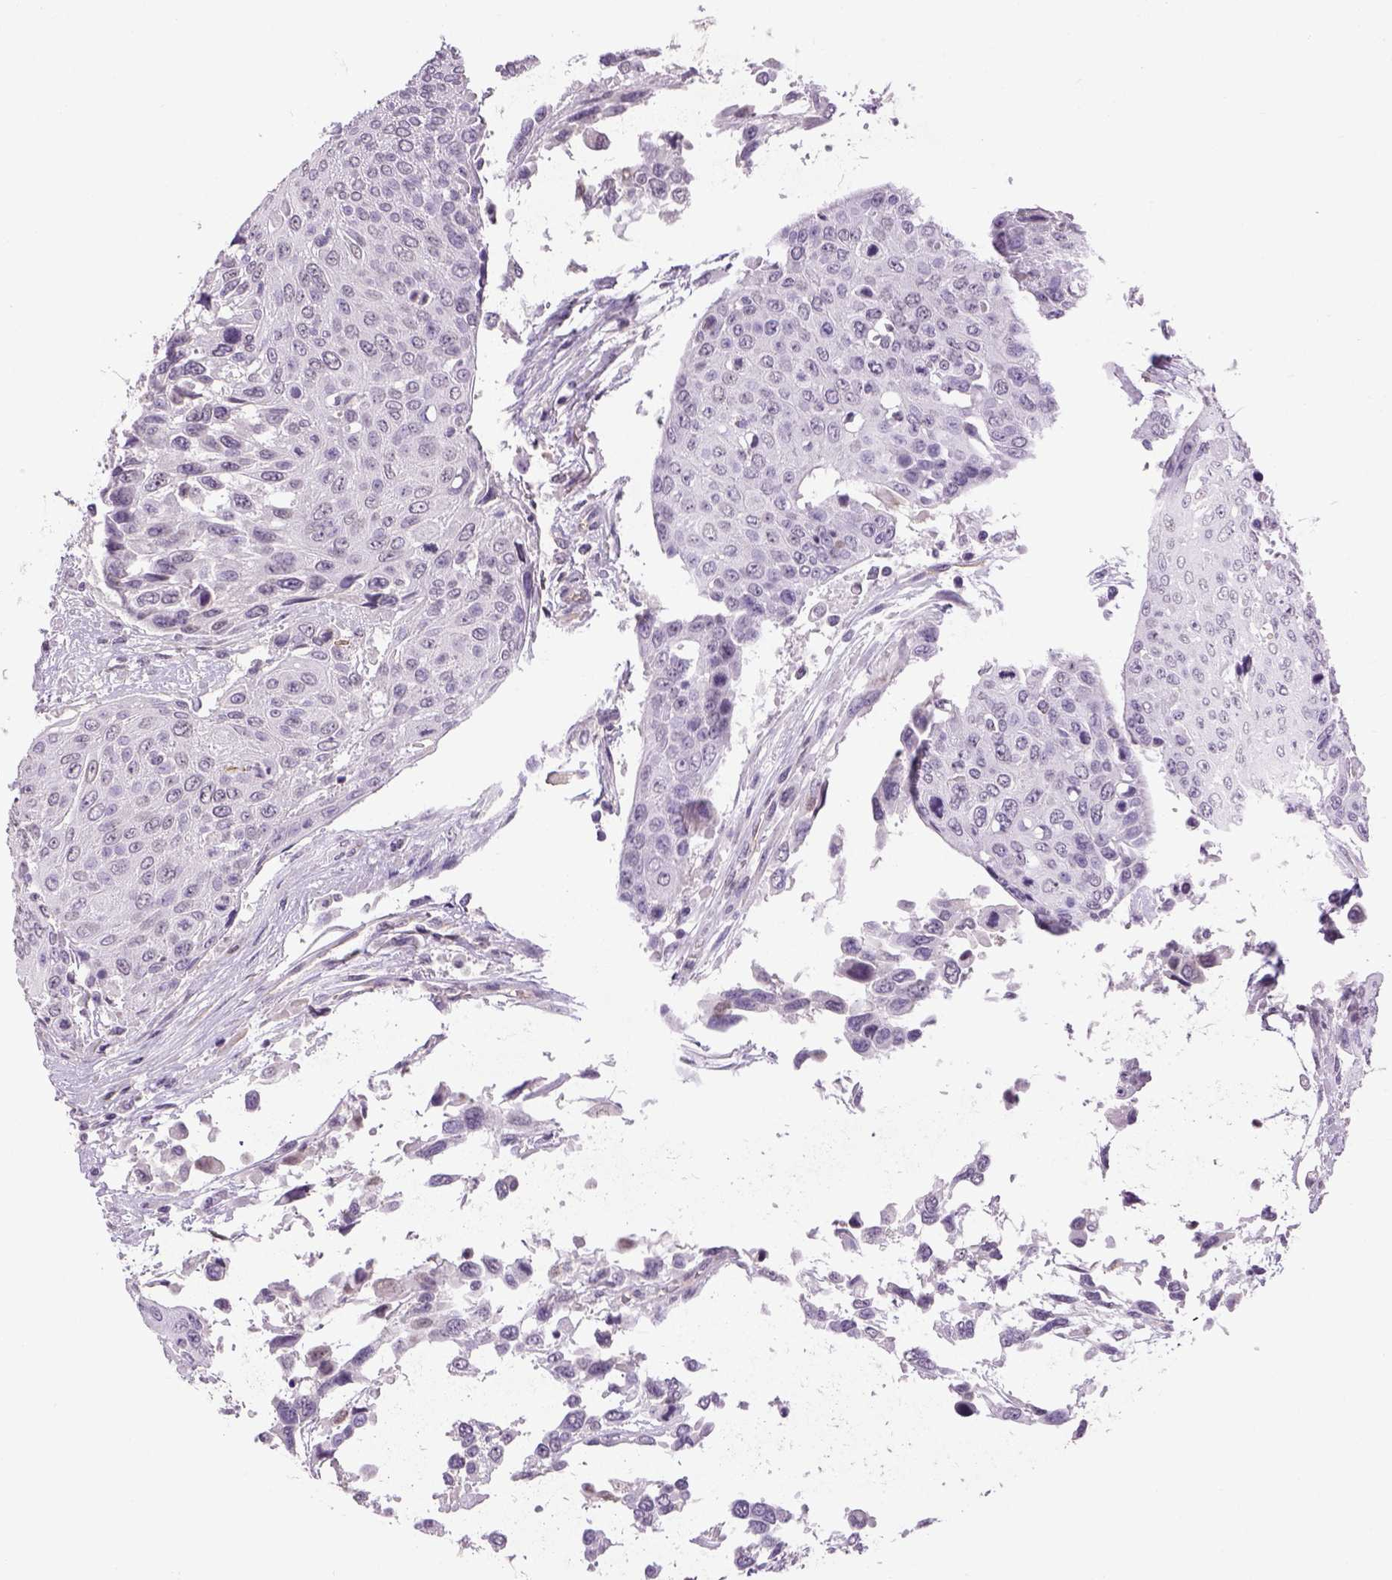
{"staining": {"intensity": "negative", "quantity": "none", "location": "none"}, "tissue": "urothelial cancer", "cell_type": "Tumor cells", "image_type": "cancer", "snomed": [{"axis": "morphology", "description": "Urothelial carcinoma, High grade"}, {"axis": "topography", "description": "Urinary bladder"}], "caption": "A high-resolution image shows immunohistochemistry (IHC) staining of urothelial cancer, which demonstrates no significant staining in tumor cells. (Brightfield microscopy of DAB (3,3'-diaminobenzidine) immunohistochemistry (IHC) at high magnification).", "gene": "PRRT1", "patient": {"sex": "female", "age": 70}}